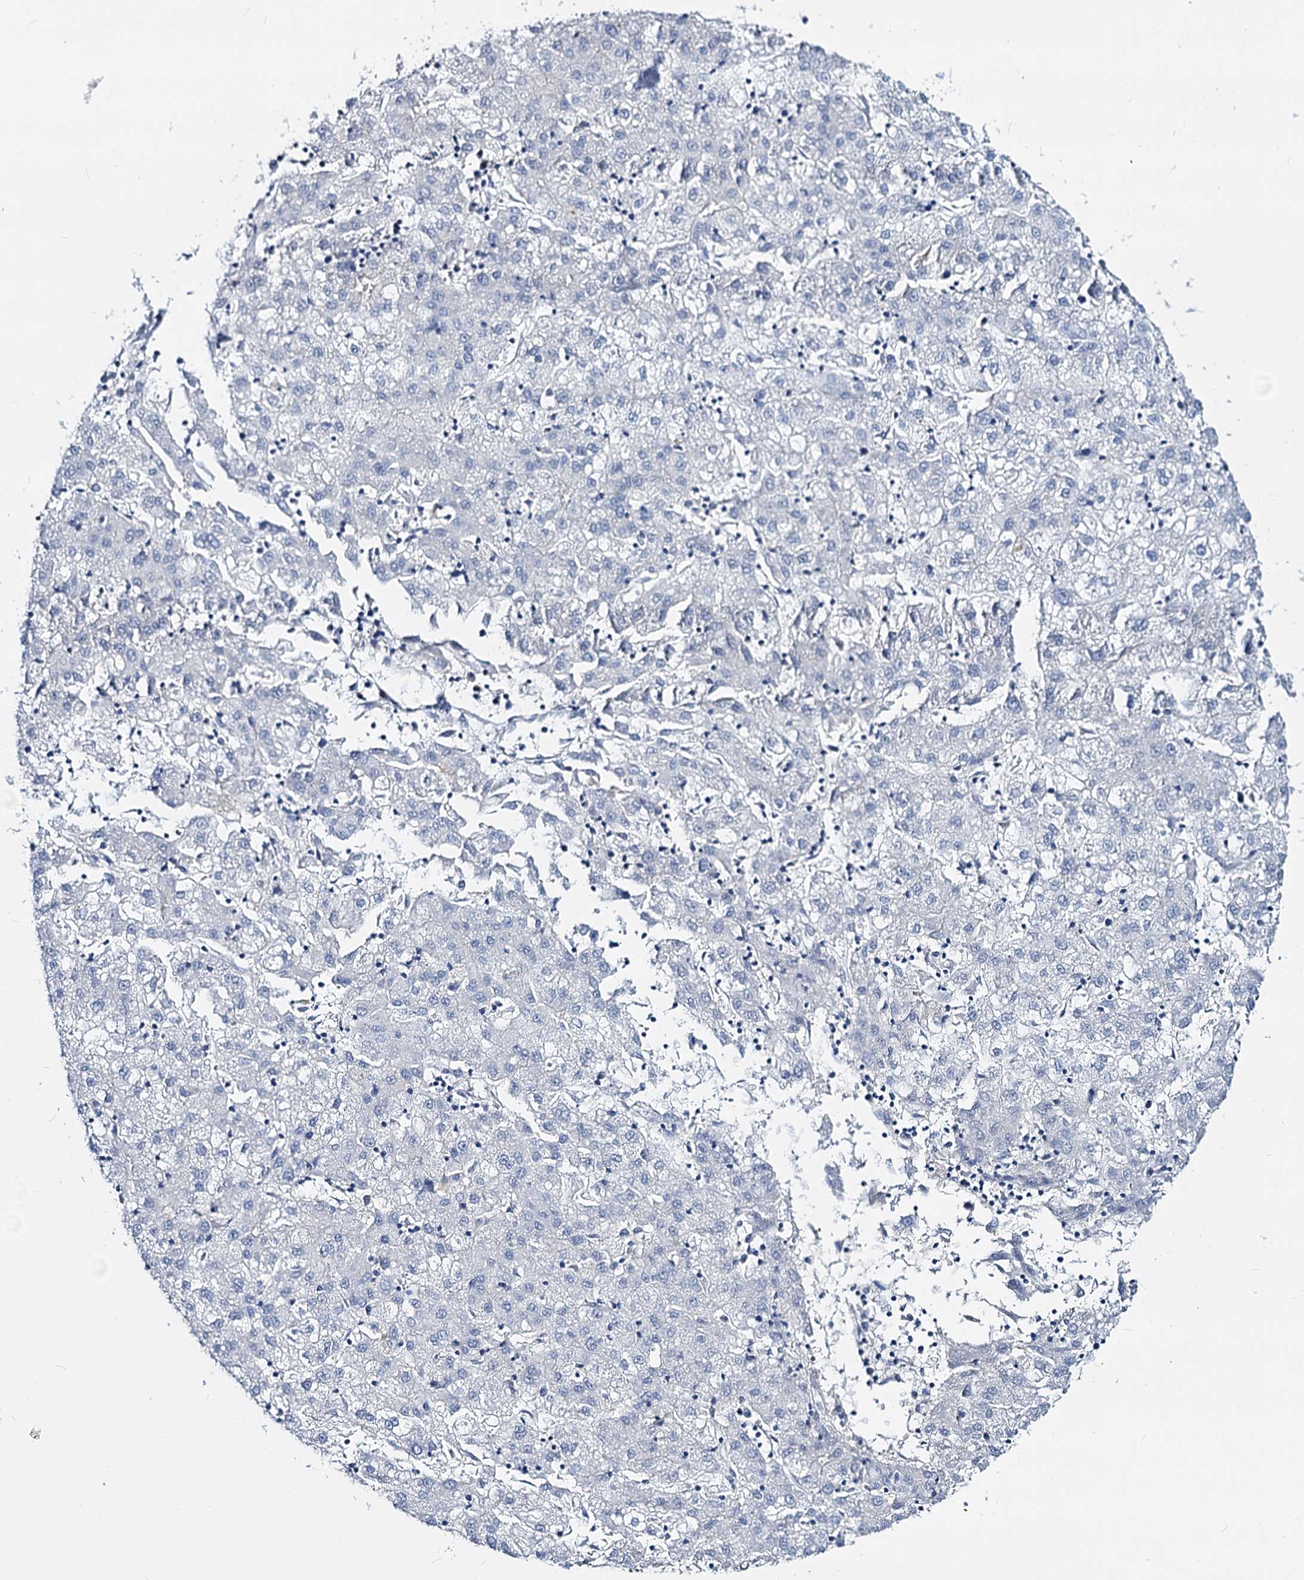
{"staining": {"intensity": "negative", "quantity": "none", "location": "none"}, "tissue": "liver cancer", "cell_type": "Tumor cells", "image_type": "cancer", "snomed": [{"axis": "morphology", "description": "Carcinoma, Hepatocellular, NOS"}, {"axis": "topography", "description": "Liver"}], "caption": "IHC of human liver hepatocellular carcinoma demonstrates no positivity in tumor cells.", "gene": "DYDC2", "patient": {"sex": "male", "age": 72}}